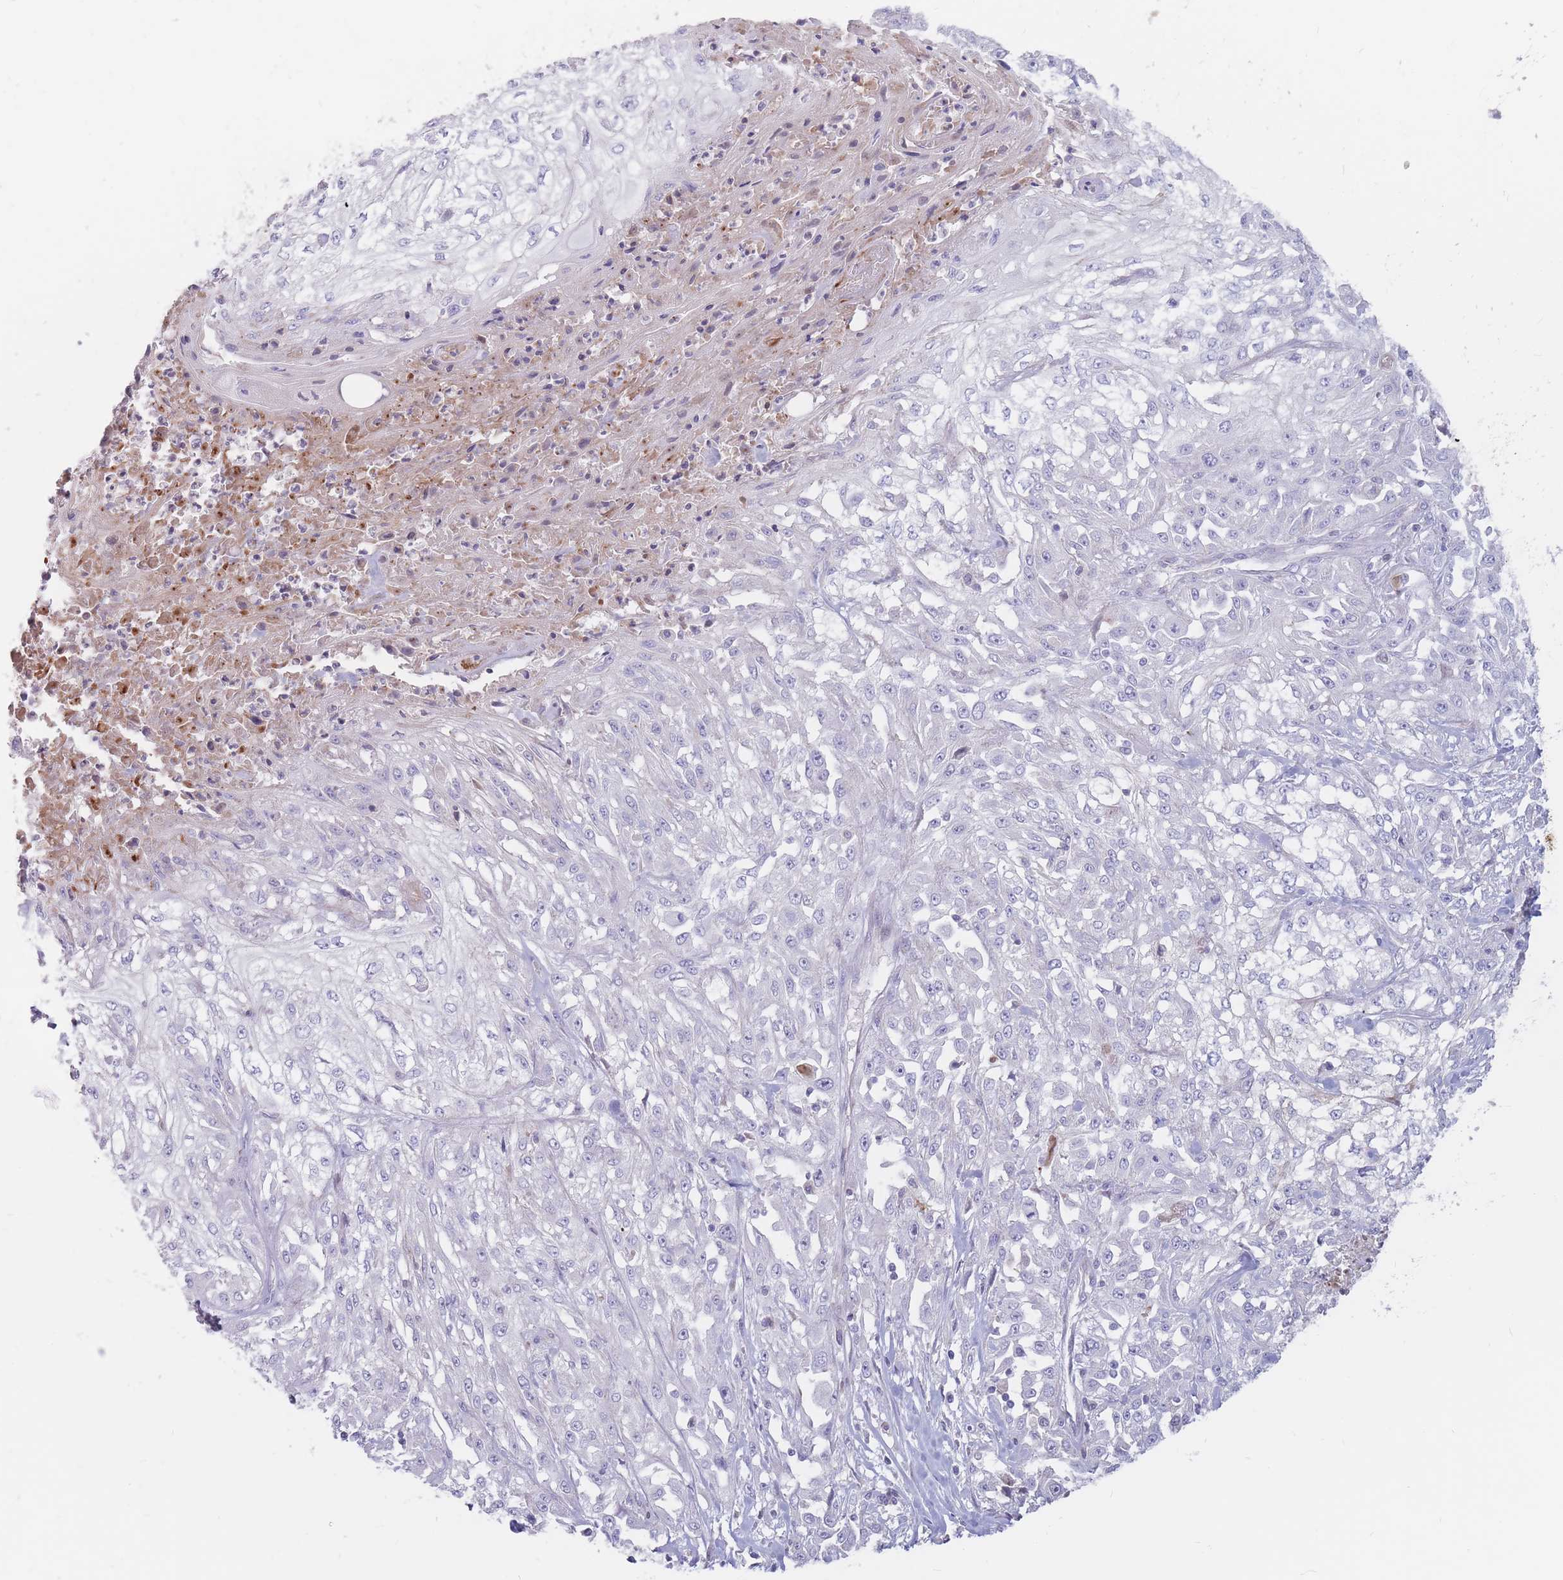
{"staining": {"intensity": "negative", "quantity": "none", "location": "none"}, "tissue": "skin cancer", "cell_type": "Tumor cells", "image_type": "cancer", "snomed": [{"axis": "morphology", "description": "Squamous cell carcinoma, NOS"}, {"axis": "morphology", "description": "Squamous cell carcinoma, metastatic, NOS"}, {"axis": "topography", "description": "Skin"}, {"axis": "topography", "description": "Lymph node"}], "caption": "Immunohistochemical staining of skin cancer displays no significant staining in tumor cells. (IHC, brightfield microscopy, high magnification).", "gene": "PTGDR", "patient": {"sex": "male", "age": 75}}